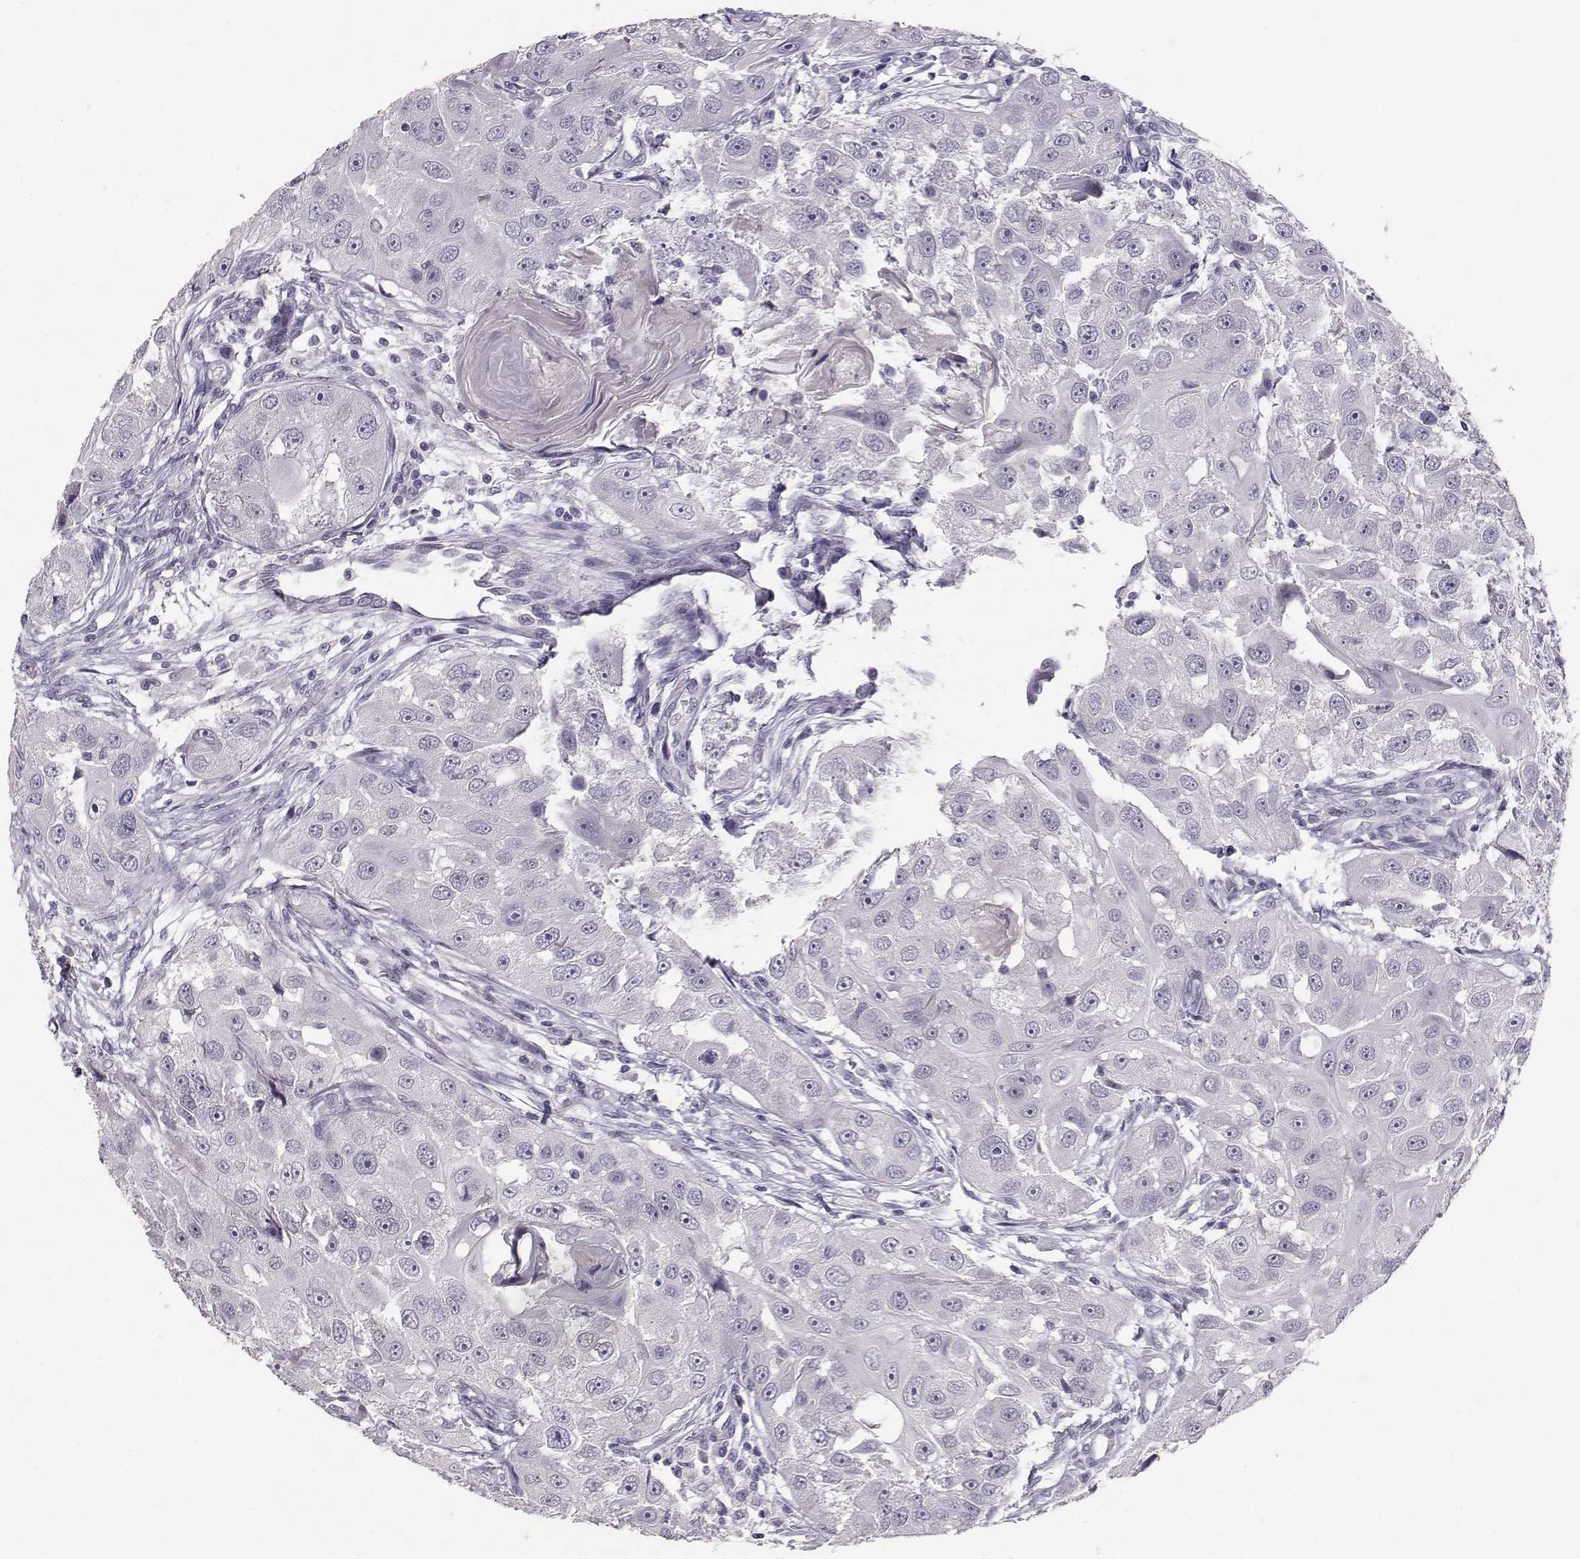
{"staining": {"intensity": "negative", "quantity": "none", "location": "none"}, "tissue": "head and neck cancer", "cell_type": "Tumor cells", "image_type": "cancer", "snomed": [{"axis": "morphology", "description": "Squamous cell carcinoma, NOS"}, {"axis": "topography", "description": "Head-Neck"}], "caption": "A micrograph of squamous cell carcinoma (head and neck) stained for a protein shows no brown staining in tumor cells. (DAB (3,3'-diaminobenzidine) immunohistochemistry (IHC), high magnification).", "gene": "PKP2", "patient": {"sex": "male", "age": 51}}